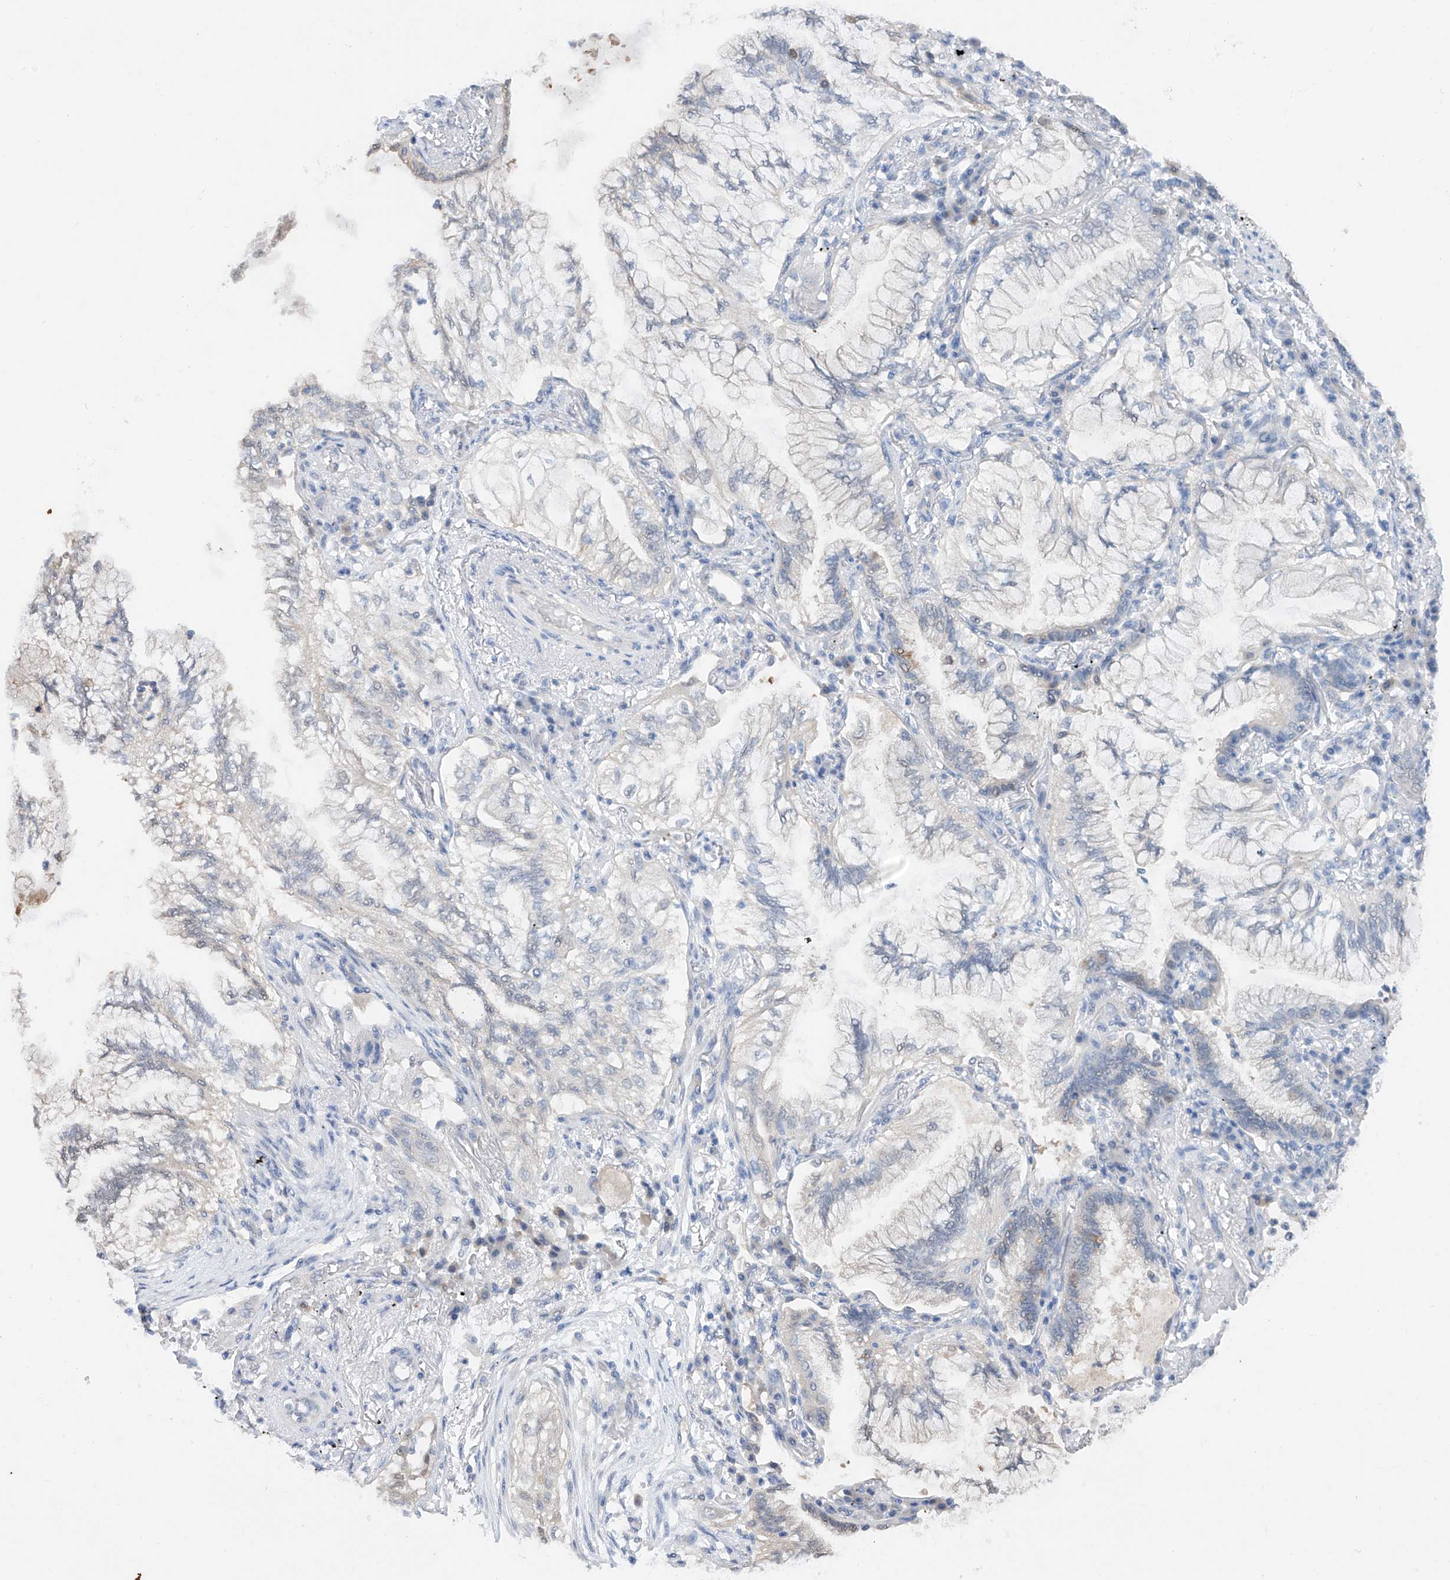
{"staining": {"intensity": "negative", "quantity": "none", "location": "none"}, "tissue": "lung cancer", "cell_type": "Tumor cells", "image_type": "cancer", "snomed": [{"axis": "morphology", "description": "Adenocarcinoma, NOS"}, {"axis": "topography", "description": "Lung"}], "caption": "This is a photomicrograph of IHC staining of lung adenocarcinoma, which shows no staining in tumor cells.", "gene": "FUCA2", "patient": {"sex": "female", "age": 70}}